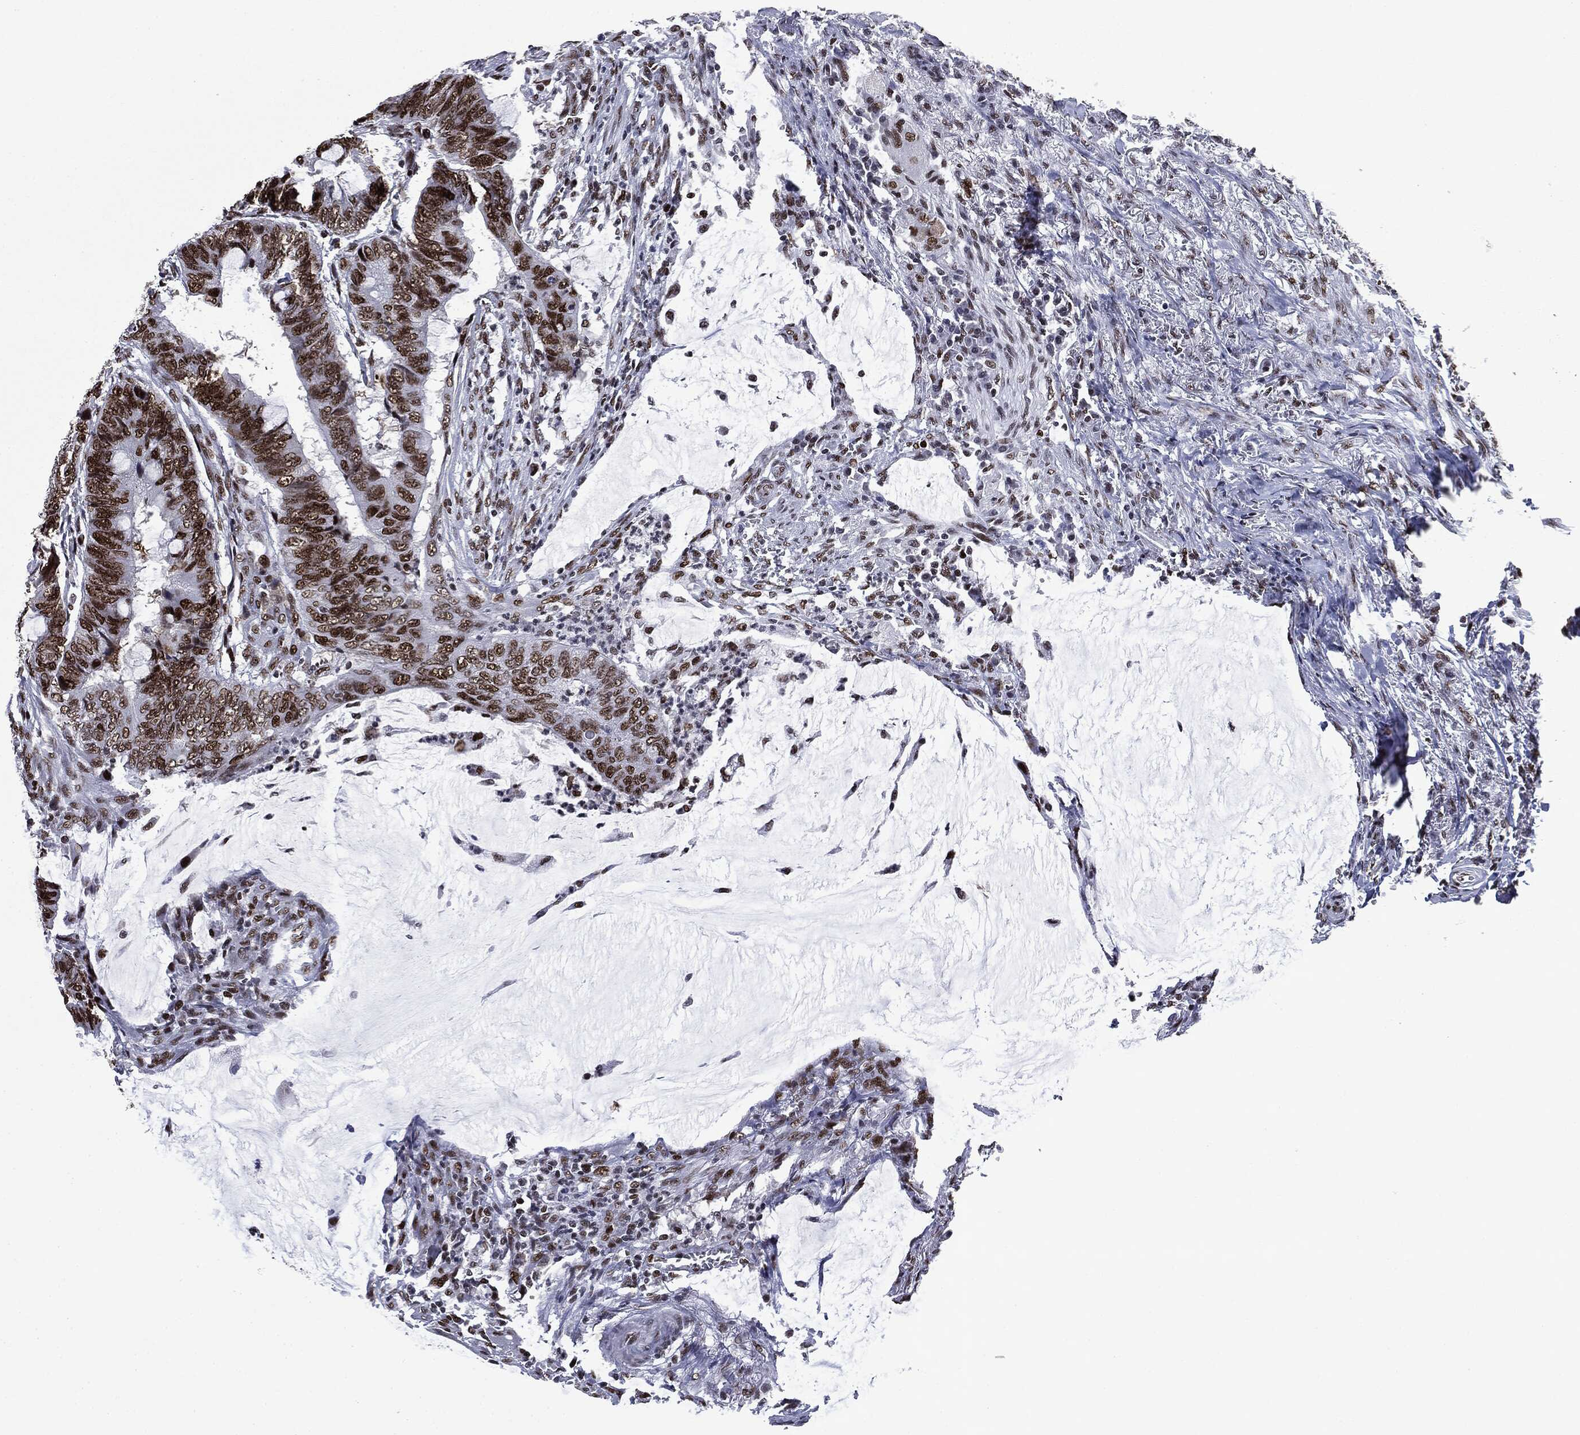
{"staining": {"intensity": "strong", "quantity": ">75%", "location": "nuclear"}, "tissue": "colorectal cancer", "cell_type": "Tumor cells", "image_type": "cancer", "snomed": [{"axis": "morphology", "description": "Normal tissue, NOS"}, {"axis": "morphology", "description": "Adenocarcinoma, NOS"}, {"axis": "topography", "description": "Rectum"}, {"axis": "topography", "description": "Peripheral nerve tissue"}], "caption": "High-magnification brightfield microscopy of colorectal cancer (adenocarcinoma) stained with DAB (brown) and counterstained with hematoxylin (blue). tumor cells exhibit strong nuclear positivity is identified in about>75% of cells.", "gene": "MSH2", "patient": {"sex": "male", "age": 92}}